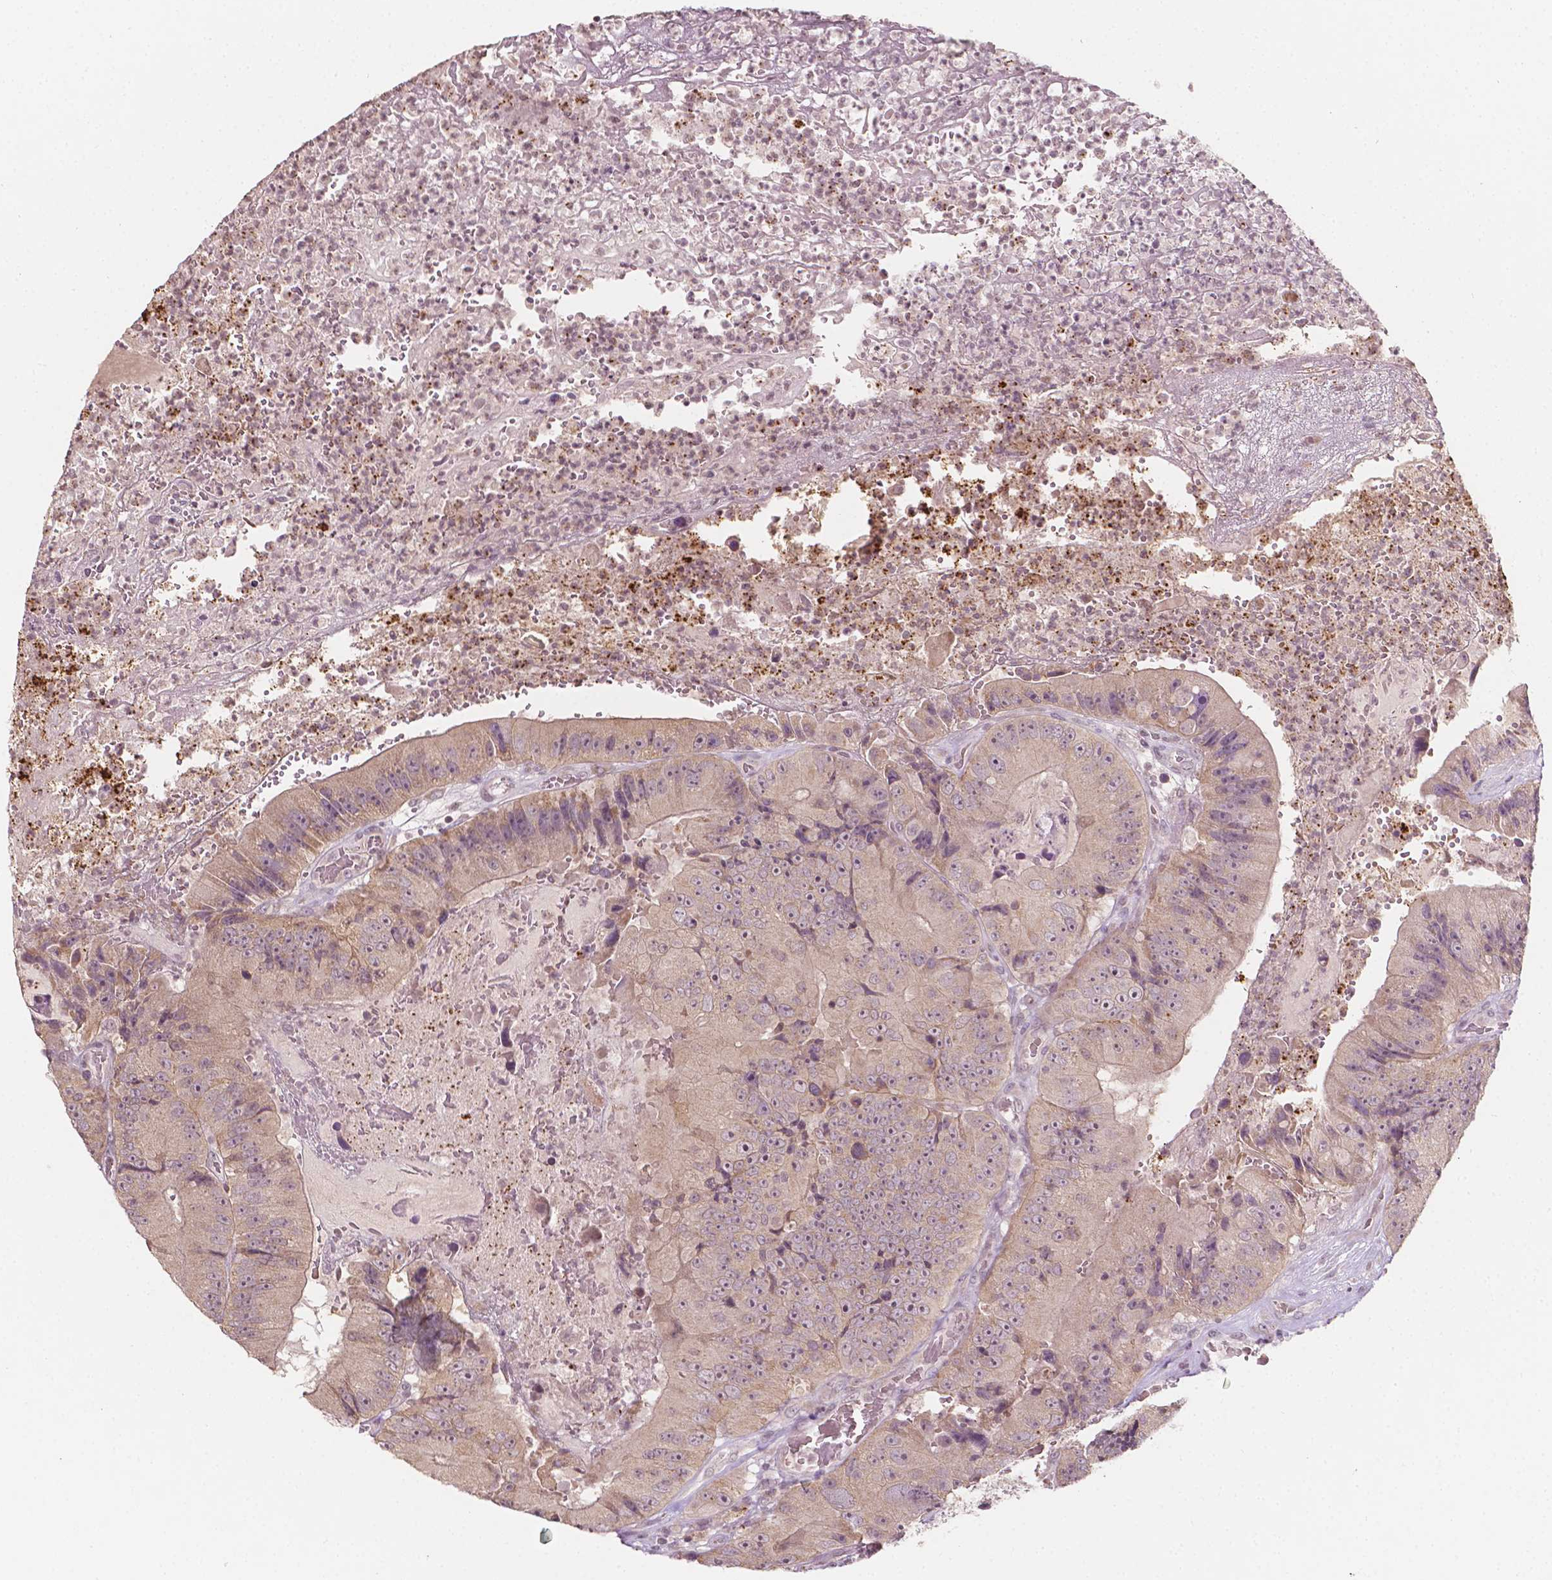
{"staining": {"intensity": "weak", "quantity": ">75%", "location": "cytoplasmic/membranous"}, "tissue": "colorectal cancer", "cell_type": "Tumor cells", "image_type": "cancer", "snomed": [{"axis": "morphology", "description": "Adenocarcinoma, NOS"}, {"axis": "topography", "description": "Colon"}], "caption": "Immunohistochemical staining of human colorectal adenocarcinoma shows low levels of weak cytoplasmic/membranous positivity in approximately >75% of tumor cells. (DAB = brown stain, brightfield microscopy at high magnification).", "gene": "NOS1AP", "patient": {"sex": "female", "age": 86}}